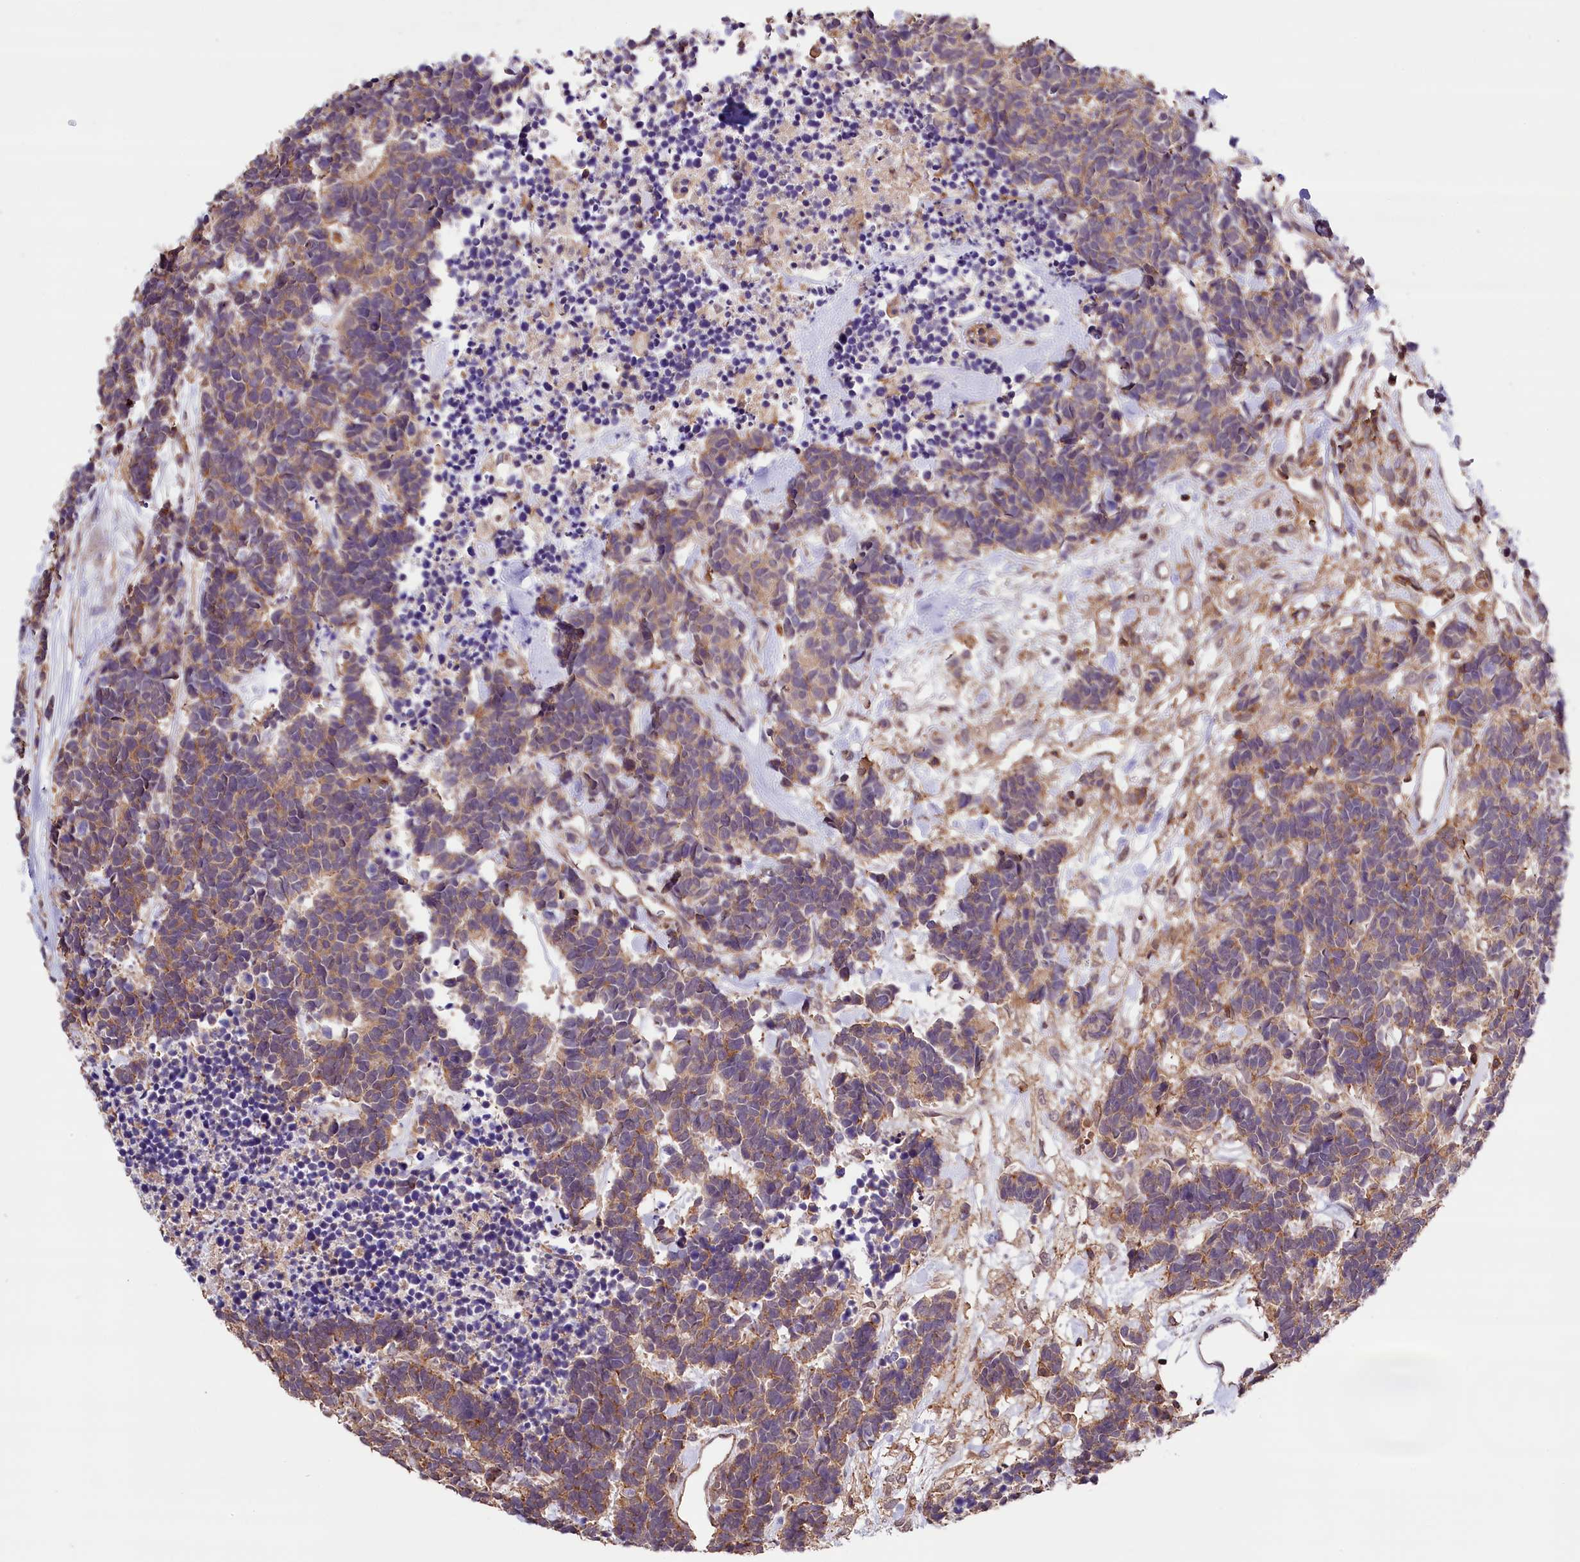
{"staining": {"intensity": "weak", "quantity": ">75%", "location": "cytoplasmic/membranous"}, "tissue": "carcinoid", "cell_type": "Tumor cells", "image_type": "cancer", "snomed": [{"axis": "morphology", "description": "Carcinoma, NOS"}, {"axis": "morphology", "description": "Carcinoid, malignant, NOS"}, {"axis": "topography", "description": "Urinary bladder"}], "caption": "DAB (3,3'-diaminobenzidine) immunohistochemical staining of carcinoid exhibits weak cytoplasmic/membranous protein expression in about >75% of tumor cells.", "gene": "SKIDA1", "patient": {"sex": "male", "age": 57}}